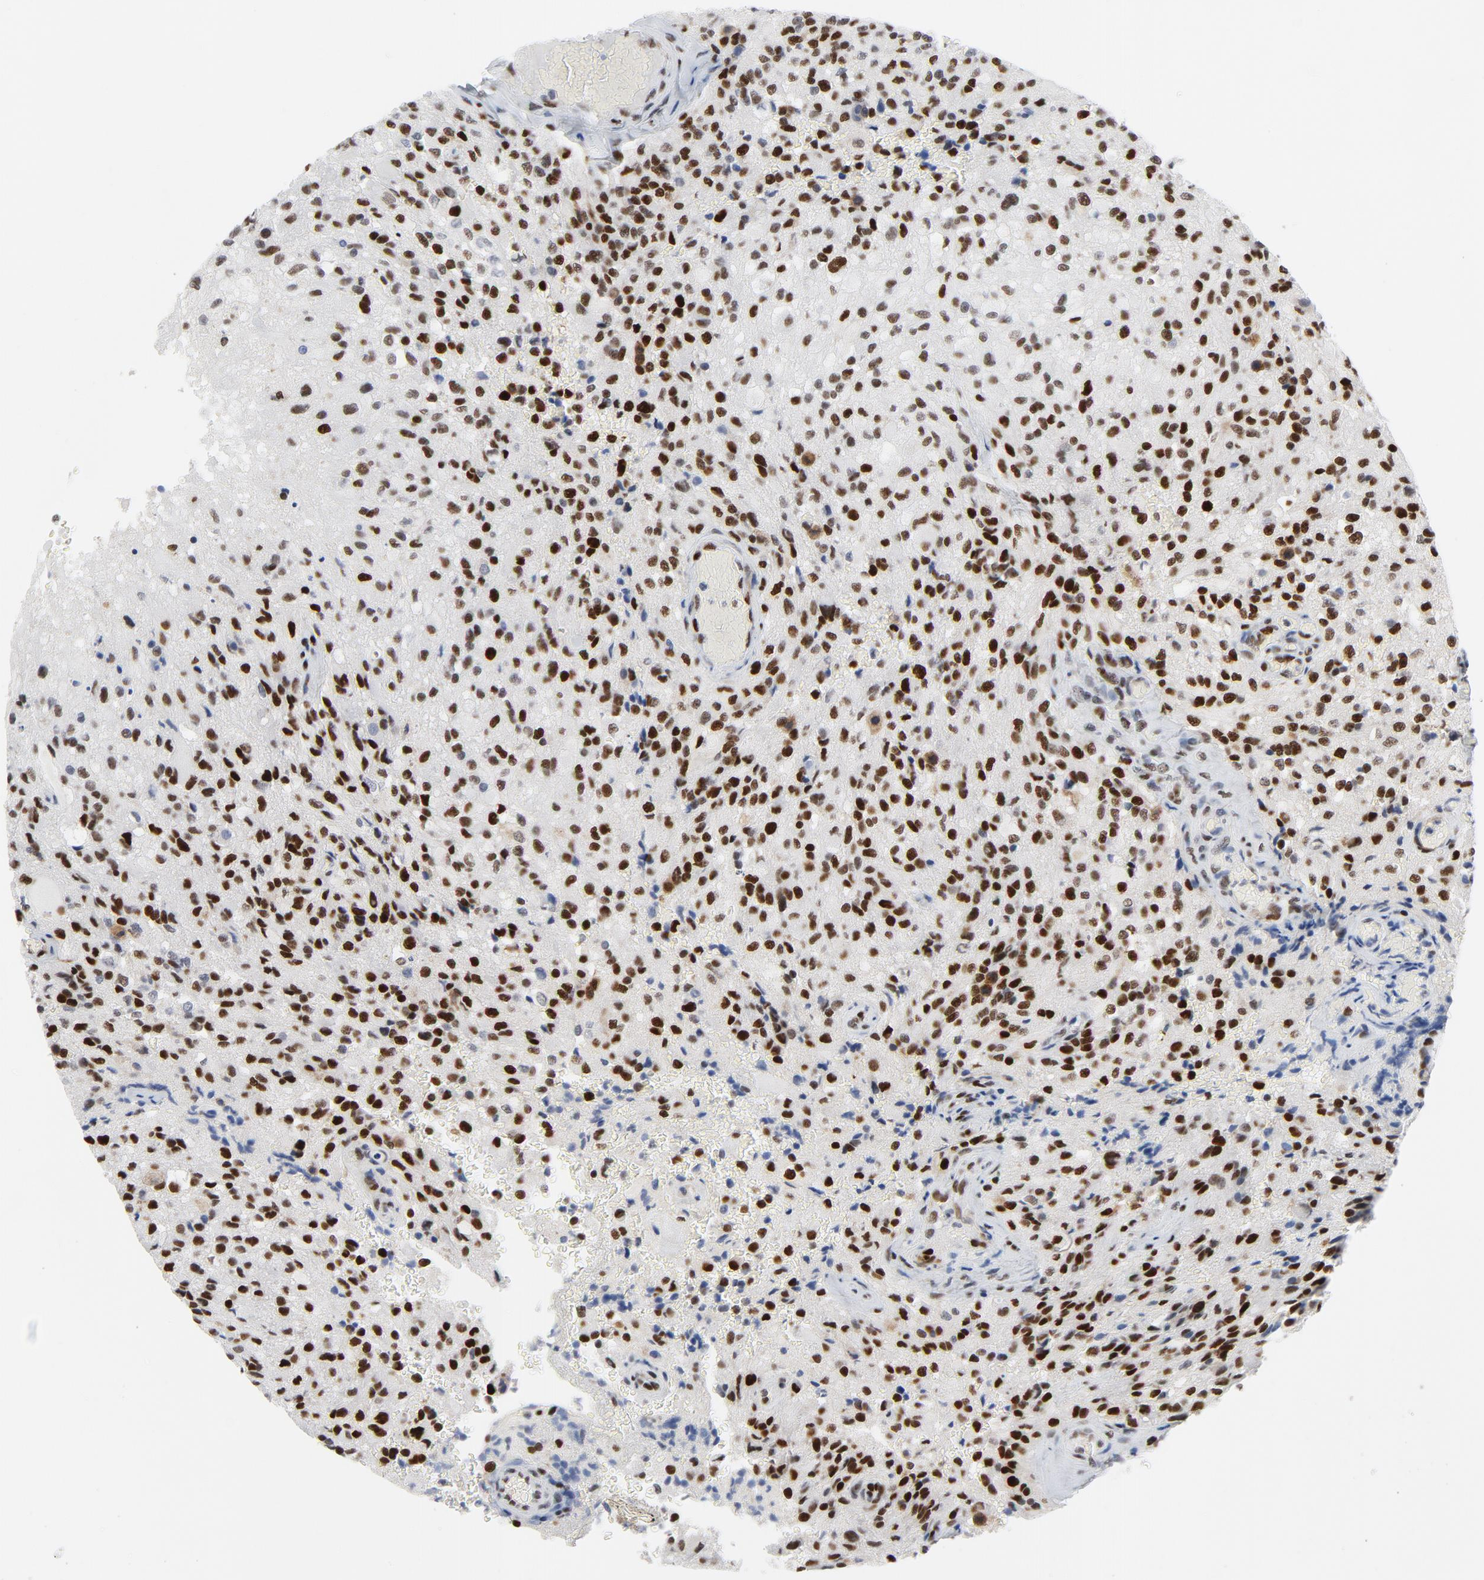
{"staining": {"intensity": "strong", "quantity": "25%-75%", "location": "nuclear"}, "tissue": "glioma", "cell_type": "Tumor cells", "image_type": "cancer", "snomed": [{"axis": "morphology", "description": "Normal tissue, NOS"}, {"axis": "morphology", "description": "Glioma, malignant, High grade"}, {"axis": "topography", "description": "Cerebral cortex"}], "caption": "This photomicrograph displays IHC staining of human glioma, with high strong nuclear expression in approximately 25%-75% of tumor cells.", "gene": "POLD1", "patient": {"sex": "male", "age": 56}}